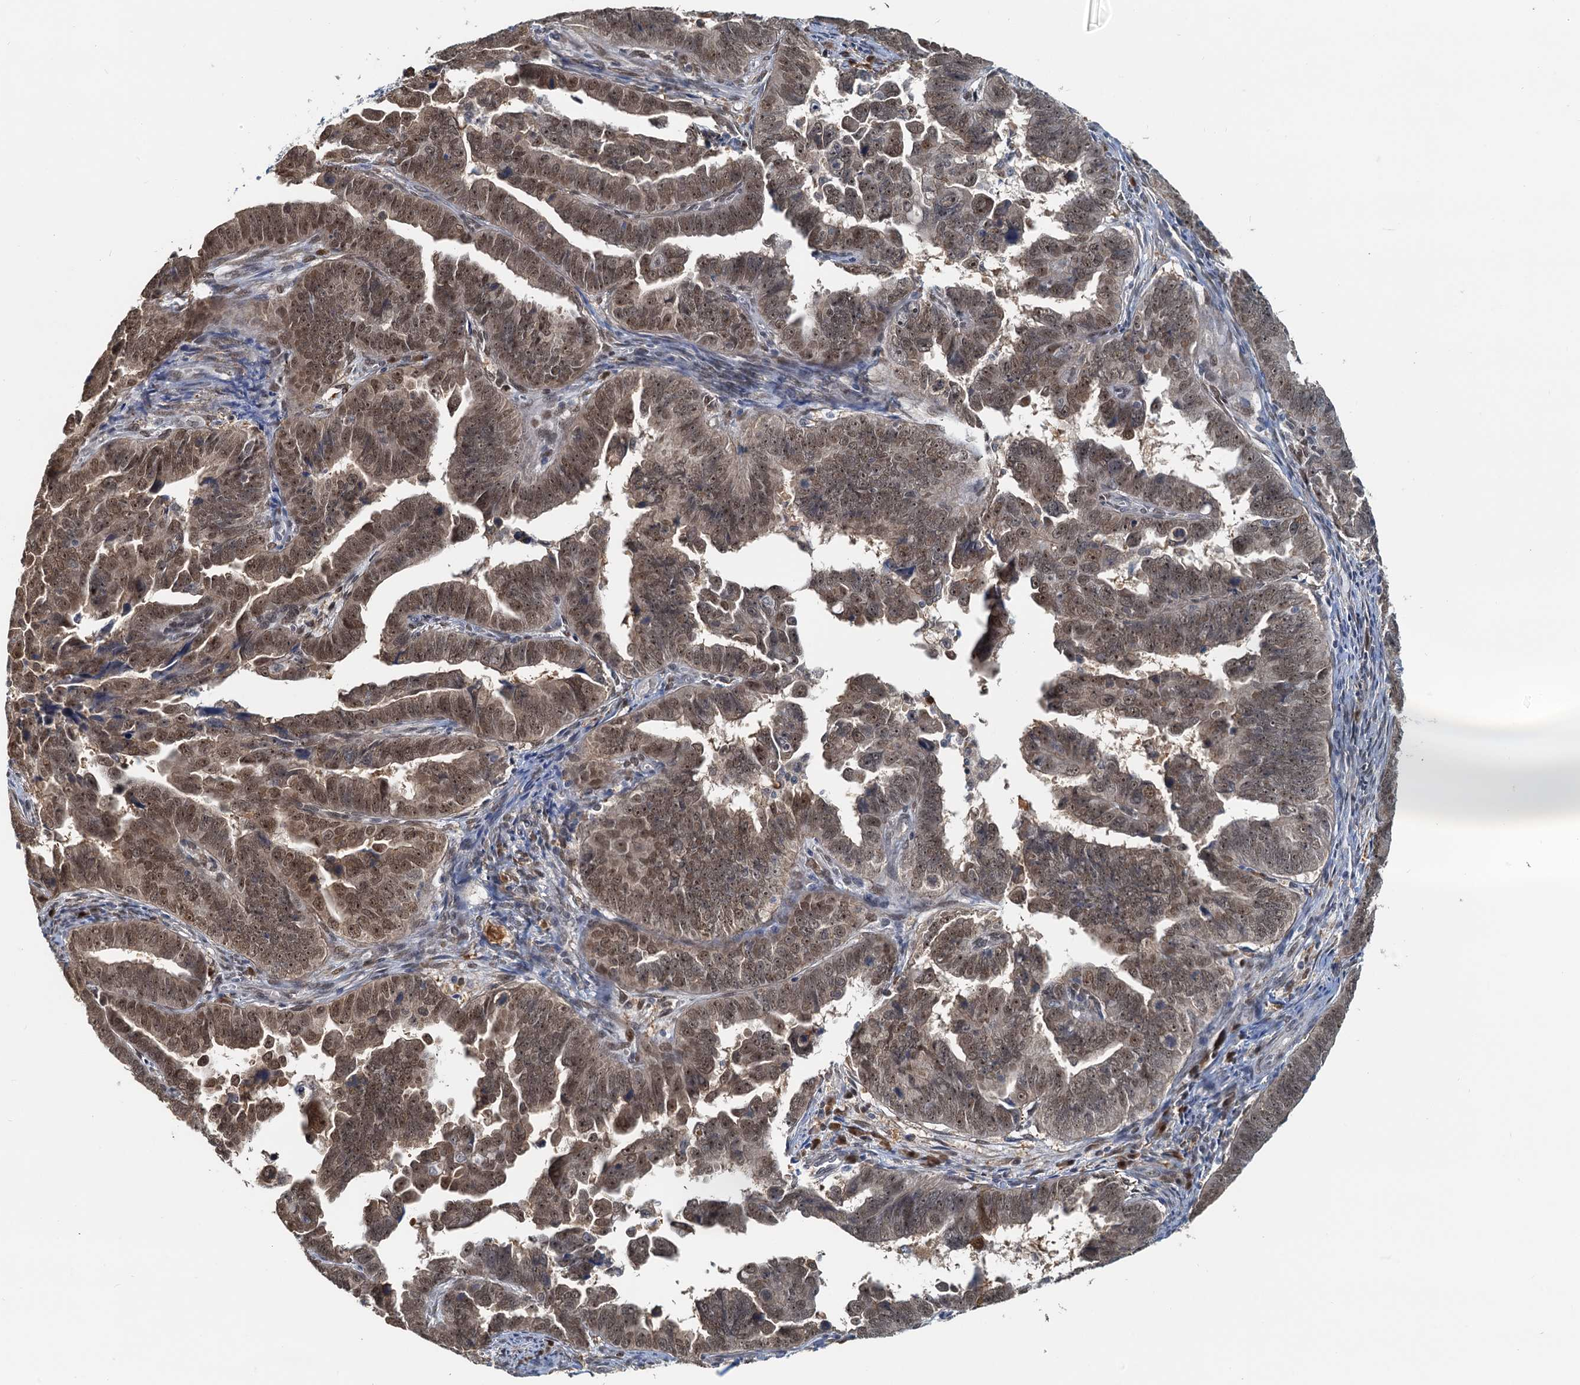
{"staining": {"intensity": "moderate", "quantity": ">75%", "location": "nuclear"}, "tissue": "endometrial cancer", "cell_type": "Tumor cells", "image_type": "cancer", "snomed": [{"axis": "morphology", "description": "Adenocarcinoma, NOS"}, {"axis": "topography", "description": "Endometrium"}], "caption": "Immunohistochemical staining of human endometrial cancer (adenocarcinoma) shows medium levels of moderate nuclear protein staining in about >75% of tumor cells.", "gene": "SPINDOC", "patient": {"sex": "female", "age": 75}}